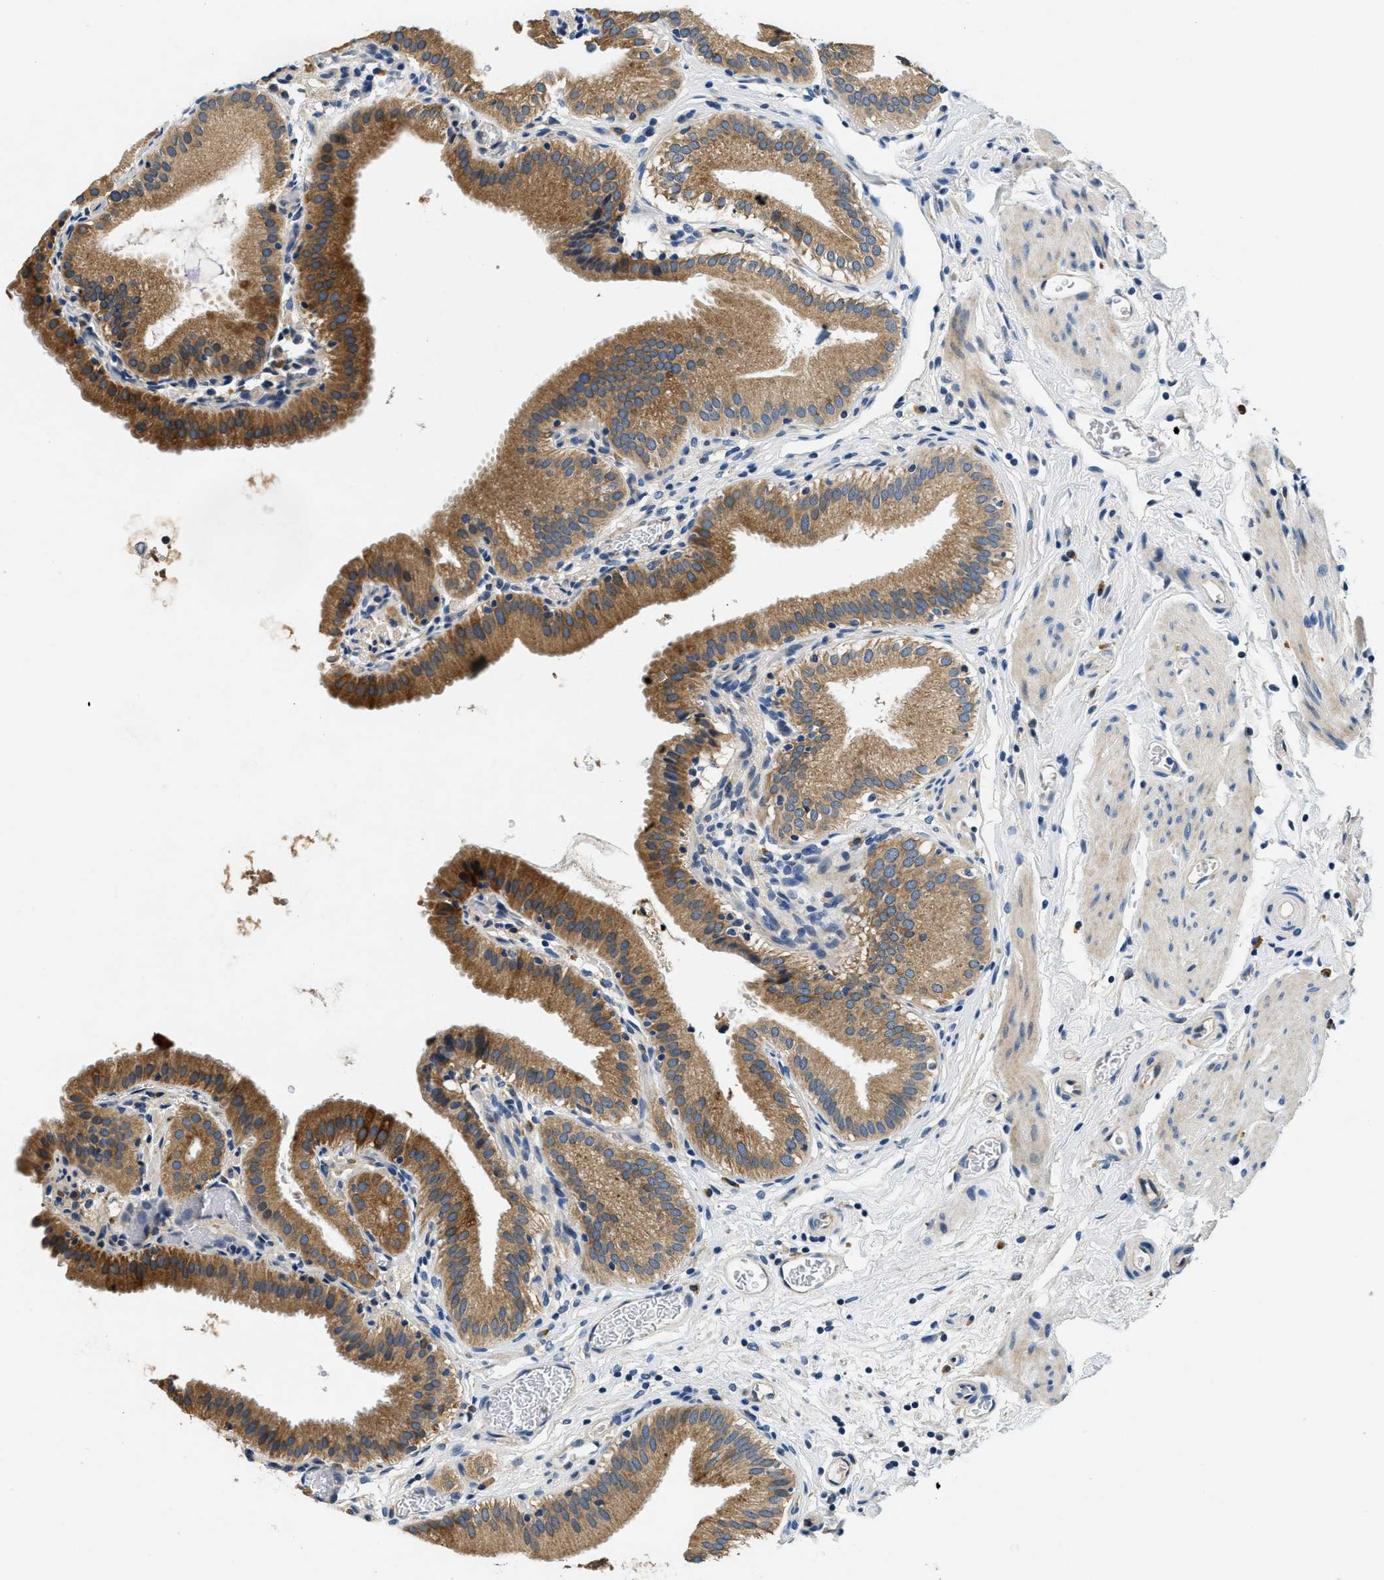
{"staining": {"intensity": "moderate", "quantity": ">75%", "location": "cytoplasmic/membranous"}, "tissue": "gallbladder", "cell_type": "Glandular cells", "image_type": "normal", "snomed": [{"axis": "morphology", "description": "Normal tissue, NOS"}, {"axis": "topography", "description": "Gallbladder"}], "caption": "This is a photomicrograph of immunohistochemistry staining of benign gallbladder, which shows moderate staining in the cytoplasmic/membranous of glandular cells.", "gene": "ALDH3A2", "patient": {"sex": "male", "age": 54}}